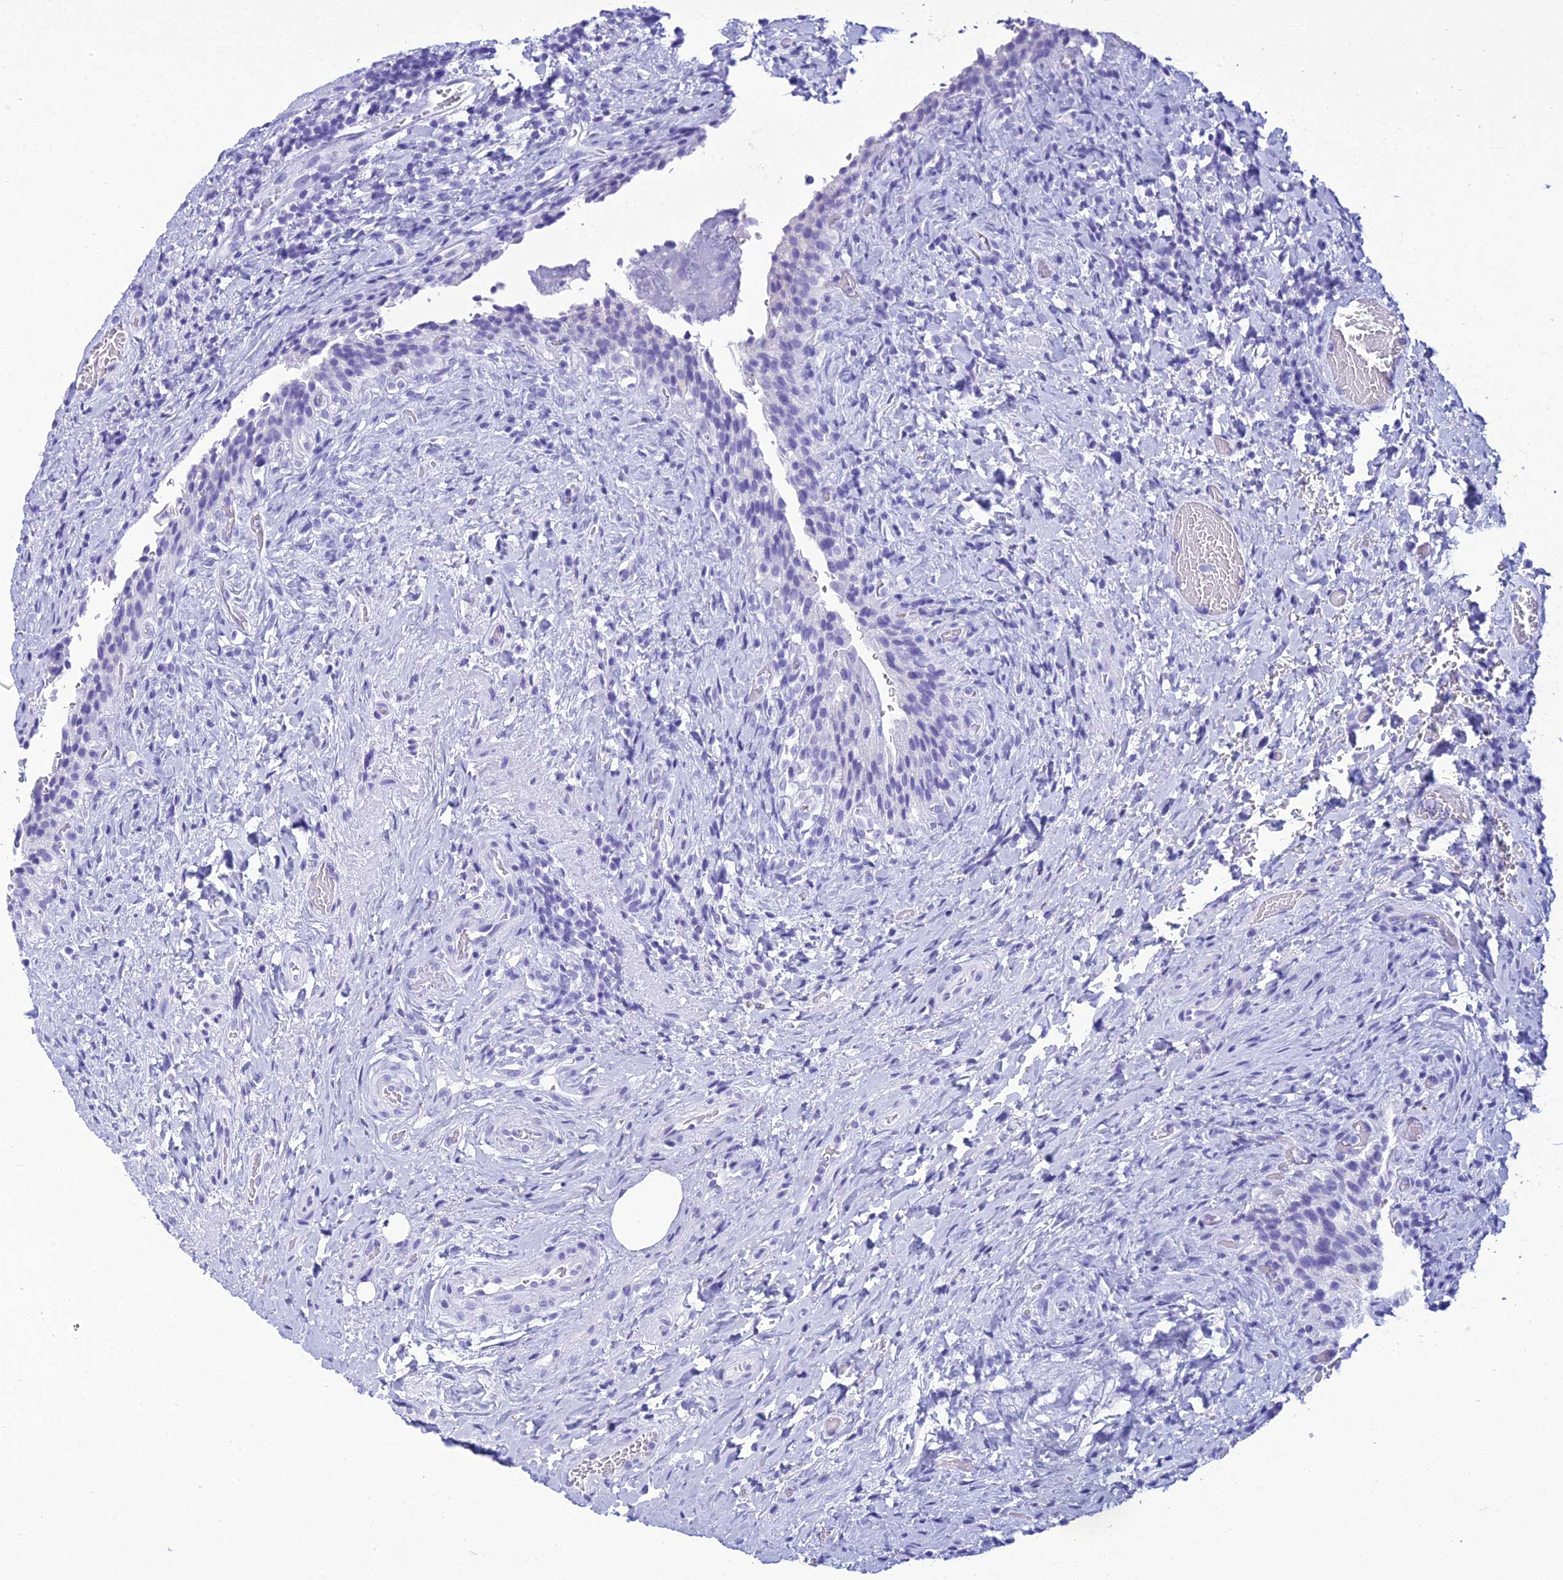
{"staining": {"intensity": "negative", "quantity": "none", "location": "none"}, "tissue": "urinary bladder", "cell_type": "Urothelial cells", "image_type": "normal", "snomed": [{"axis": "morphology", "description": "Normal tissue, NOS"}, {"axis": "morphology", "description": "Inflammation, NOS"}, {"axis": "topography", "description": "Urinary bladder"}], "caption": "Urothelial cells show no significant protein staining in benign urinary bladder. (Immunohistochemistry, brightfield microscopy, high magnification).", "gene": "ZNF442", "patient": {"sex": "male", "age": 64}}